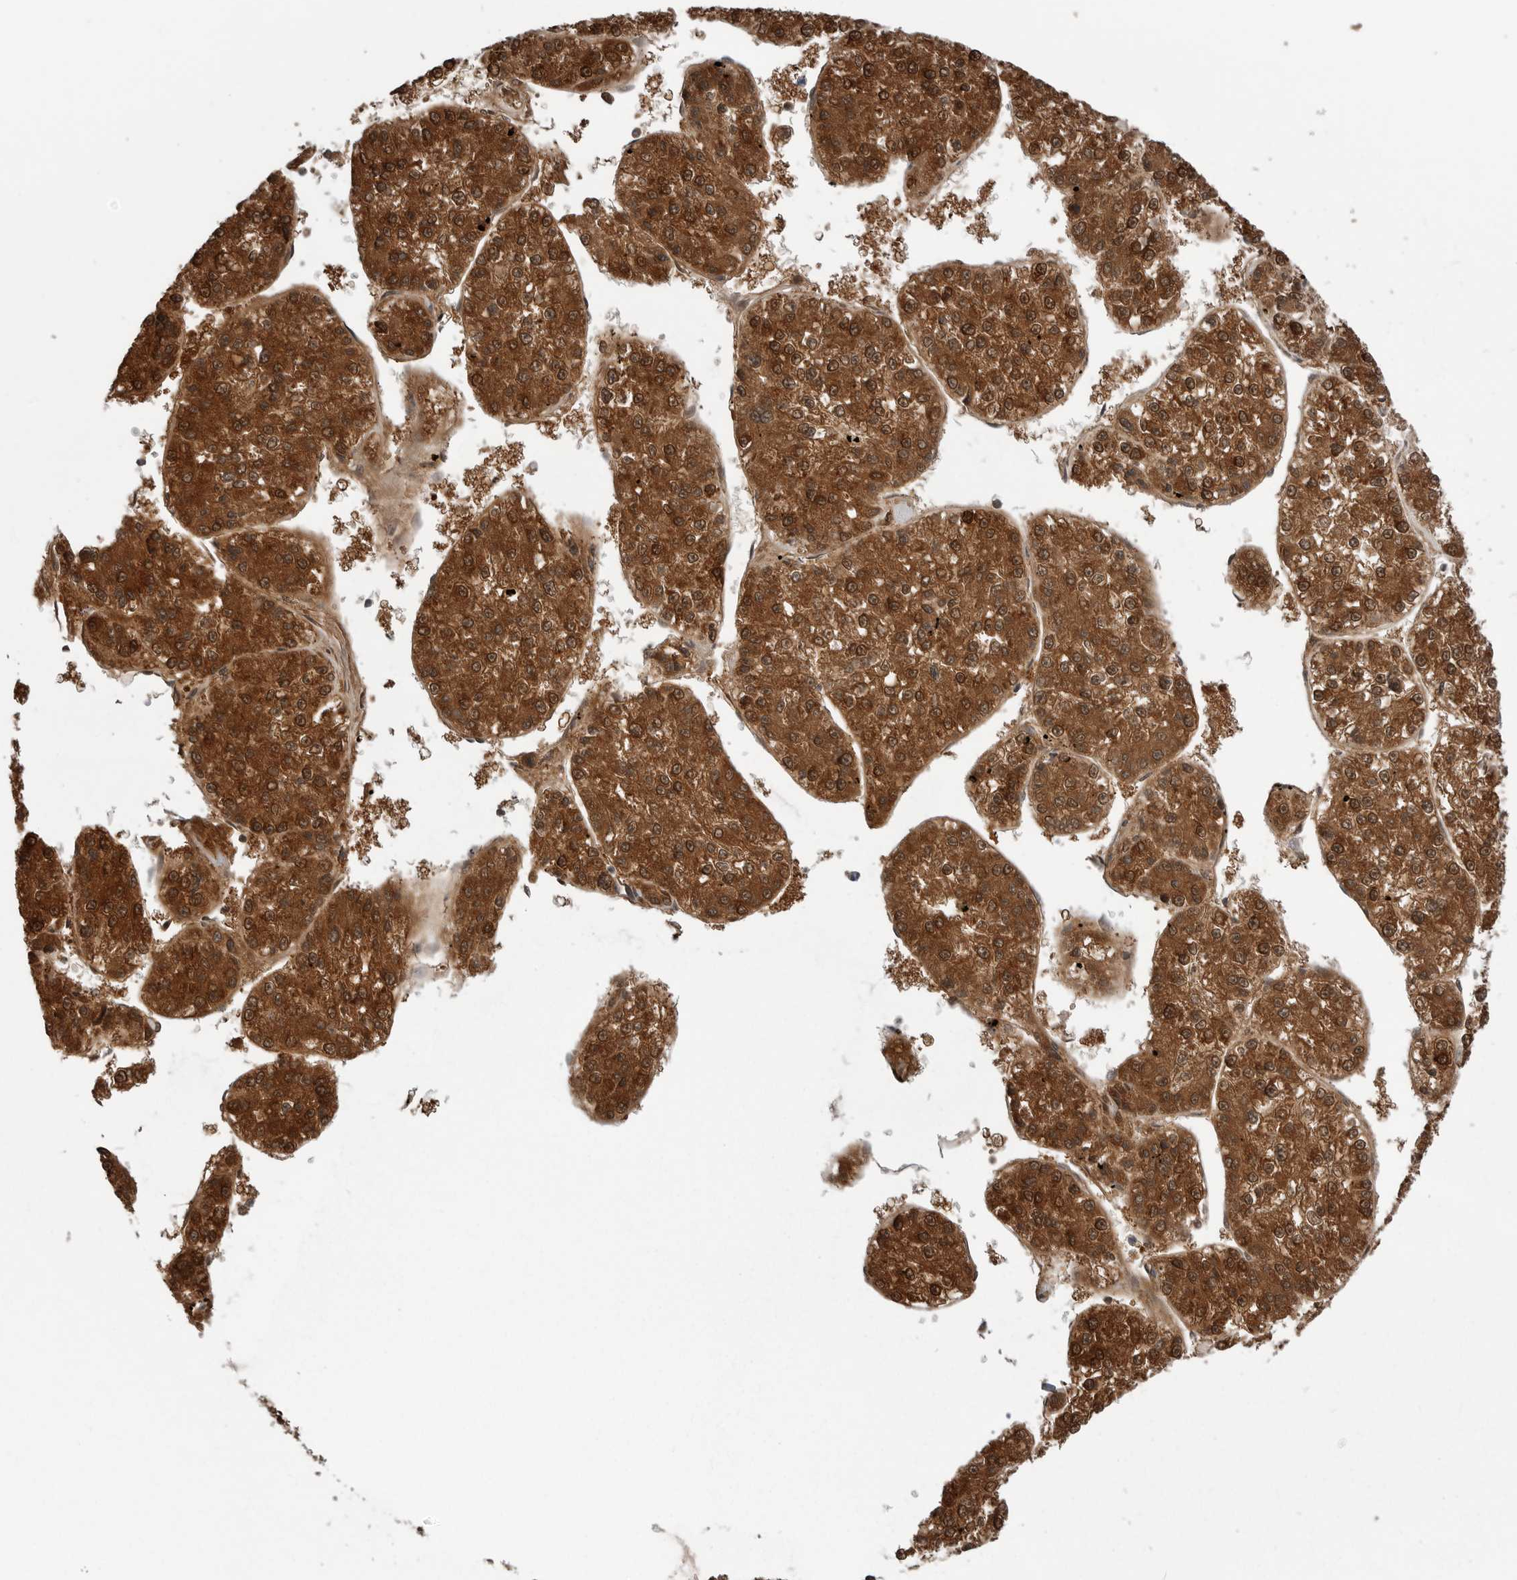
{"staining": {"intensity": "strong", "quantity": ">75%", "location": "cytoplasmic/membranous,nuclear"}, "tissue": "liver cancer", "cell_type": "Tumor cells", "image_type": "cancer", "snomed": [{"axis": "morphology", "description": "Carcinoma, Hepatocellular, NOS"}, {"axis": "topography", "description": "Liver"}], "caption": "Immunohistochemical staining of hepatocellular carcinoma (liver) demonstrates high levels of strong cytoplasmic/membranous and nuclear expression in approximately >75% of tumor cells.", "gene": "PNPO", "patient": {"sex": "female", "age": 73}}